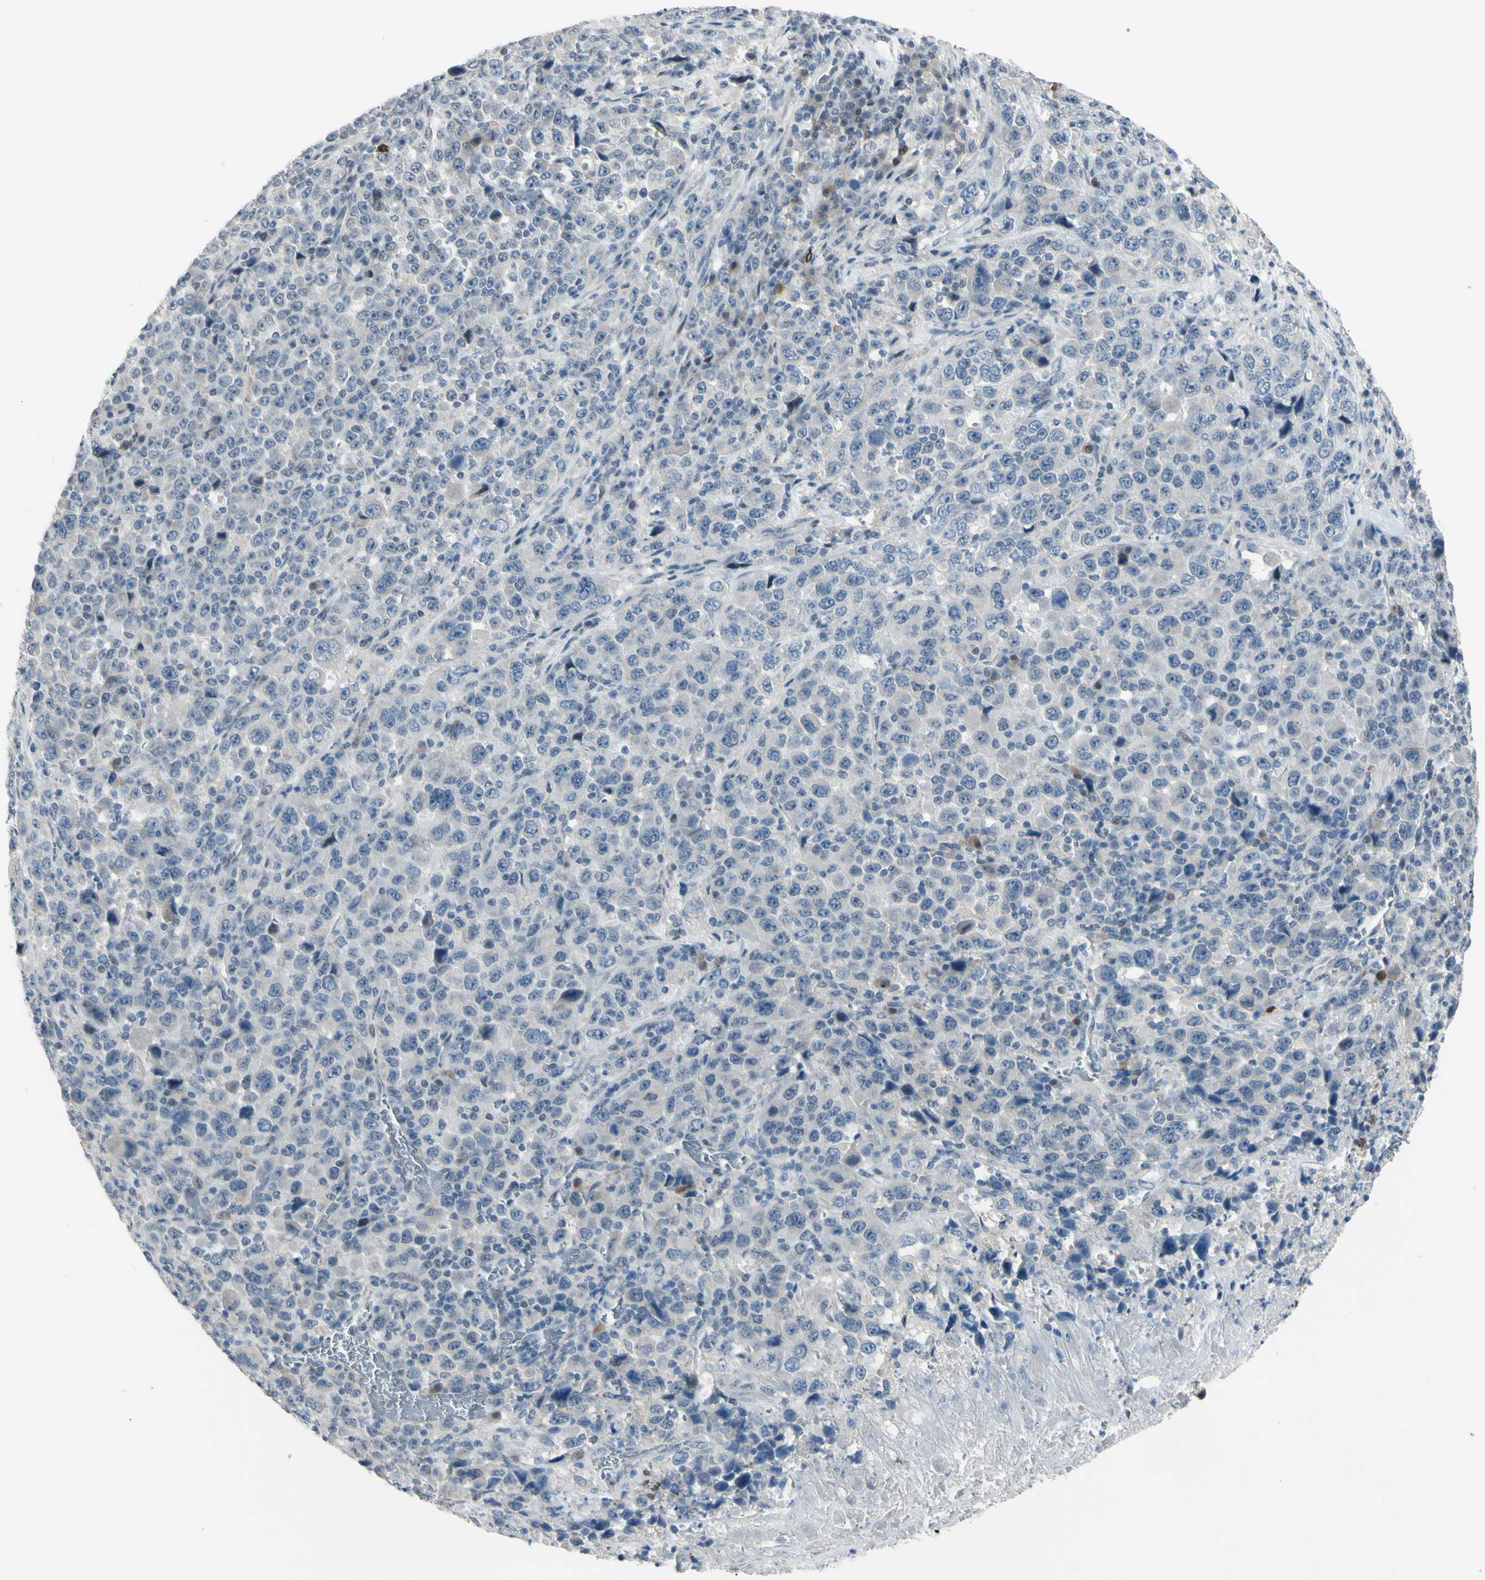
{"staining": {"intensity": "negative", "quantity": "none", "location": "none"}, "tissue": "stomach cancer", "cell_type": "Tumor cells", "image_type": "cancer", "snomed": [{"axis": "morphology", "description": "Normal tissue, NOS"}, {"axis": "morphology", "description": "Adenocarcinoma, NOS"}, {"axis": "topography", "description": "Stomach, upper"}, {"axis": "topography", "description": "Stomach"}], "caption": "High magnification brightfield microscopy of adenocarcinoma (stomach) stained with DAB (3,3'-diaminobenzidine) (brown) and counterstained with hematoxylin (blue): tumor cells show no significant staining.", "gene": "ETNK1", "patient": {"sex": "male", "age": 59}}